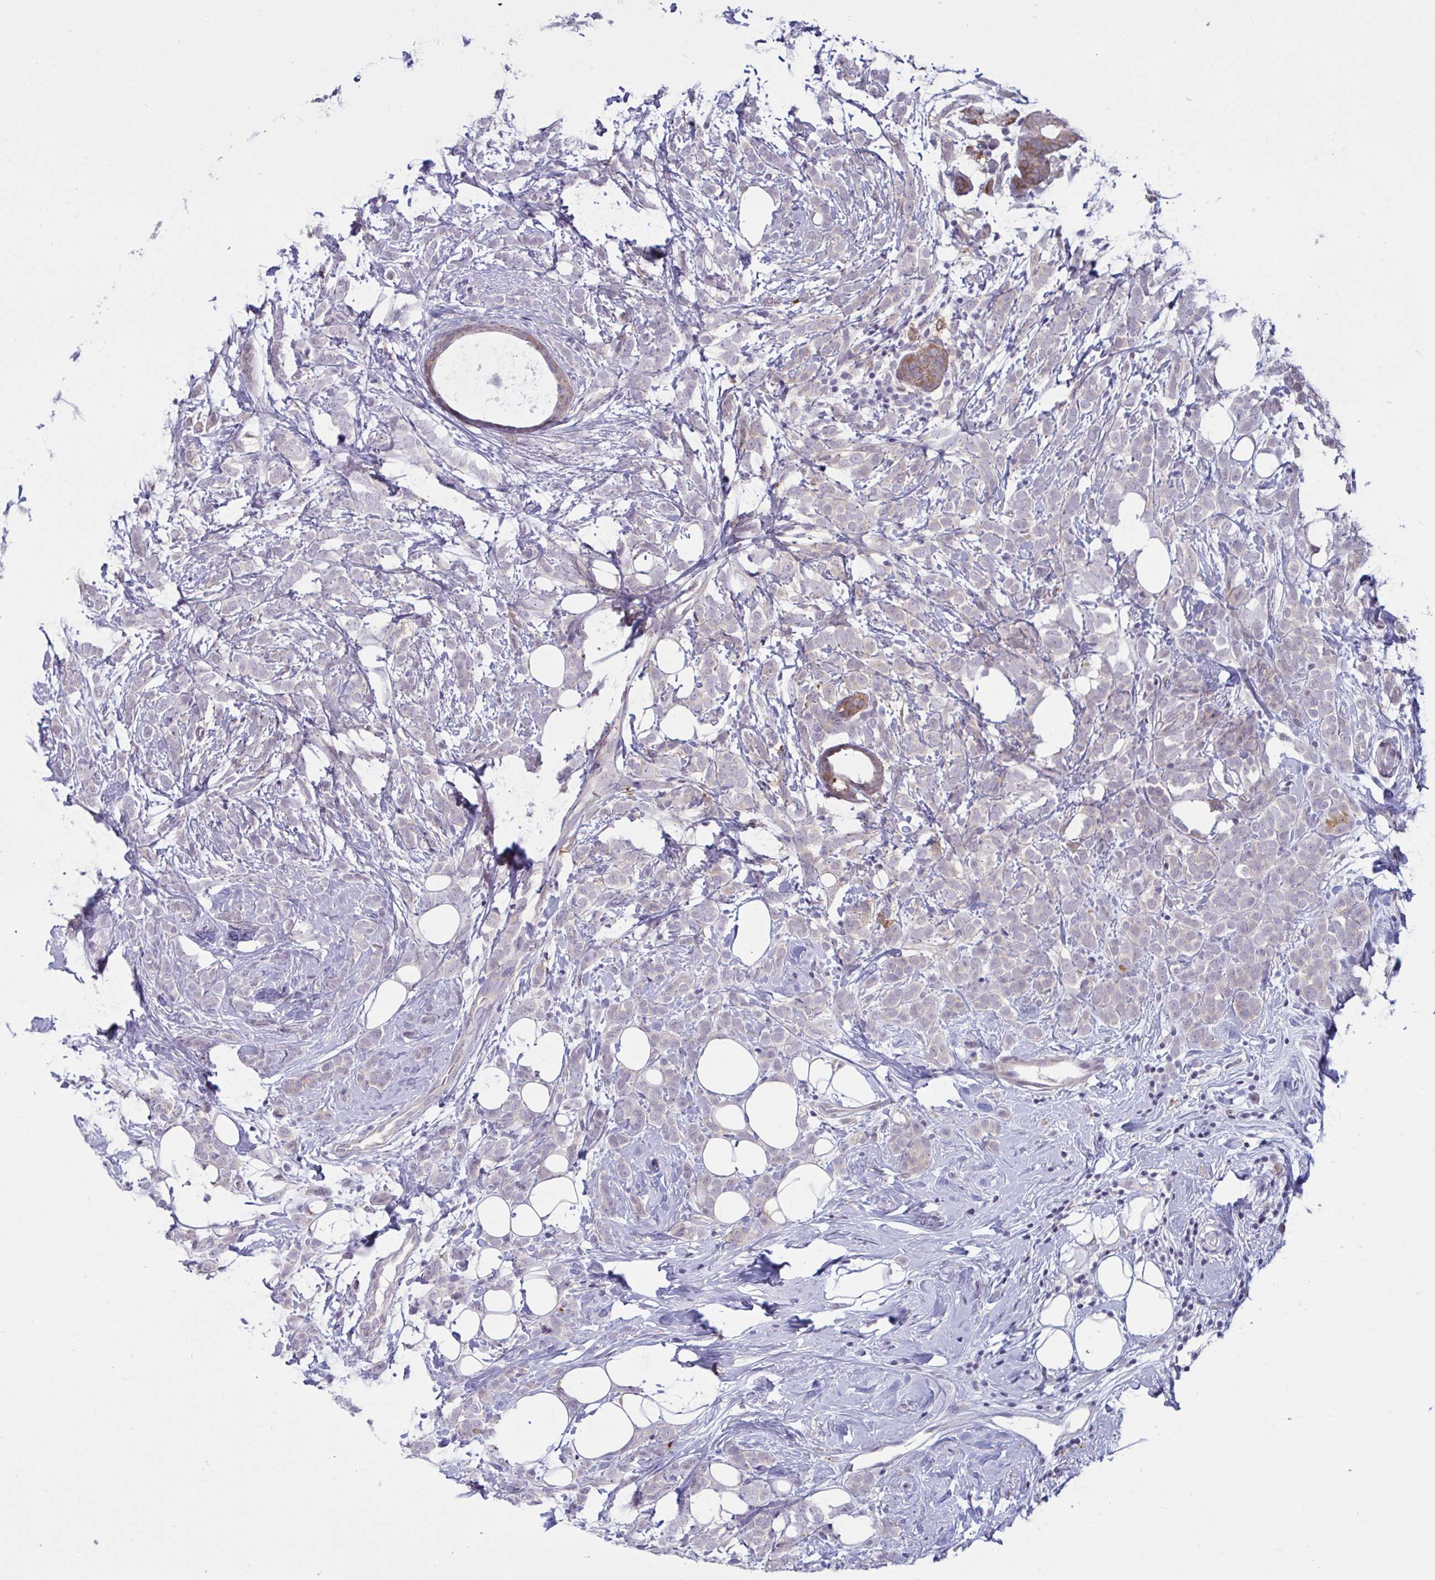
{"staining": {"intensity": "negative", "quantity": "none", "location": "none"}, "tissue": "breast cancer", "cell_type": "Tumor cells", "image_type": "cancer", "snomed": [{"axis": "morphology", "description": "Lobular carcinoma"}, {"axis": "topography", "description": "Breast"}], "caption": "Immunohistochemistry (IHC) histopathology image of human breast cancer stained for a protein (brown), which demonstrates no staining in tumor cells.", "gene": "TBC1D4", "patient": {"sex": "female", "age": 49}}